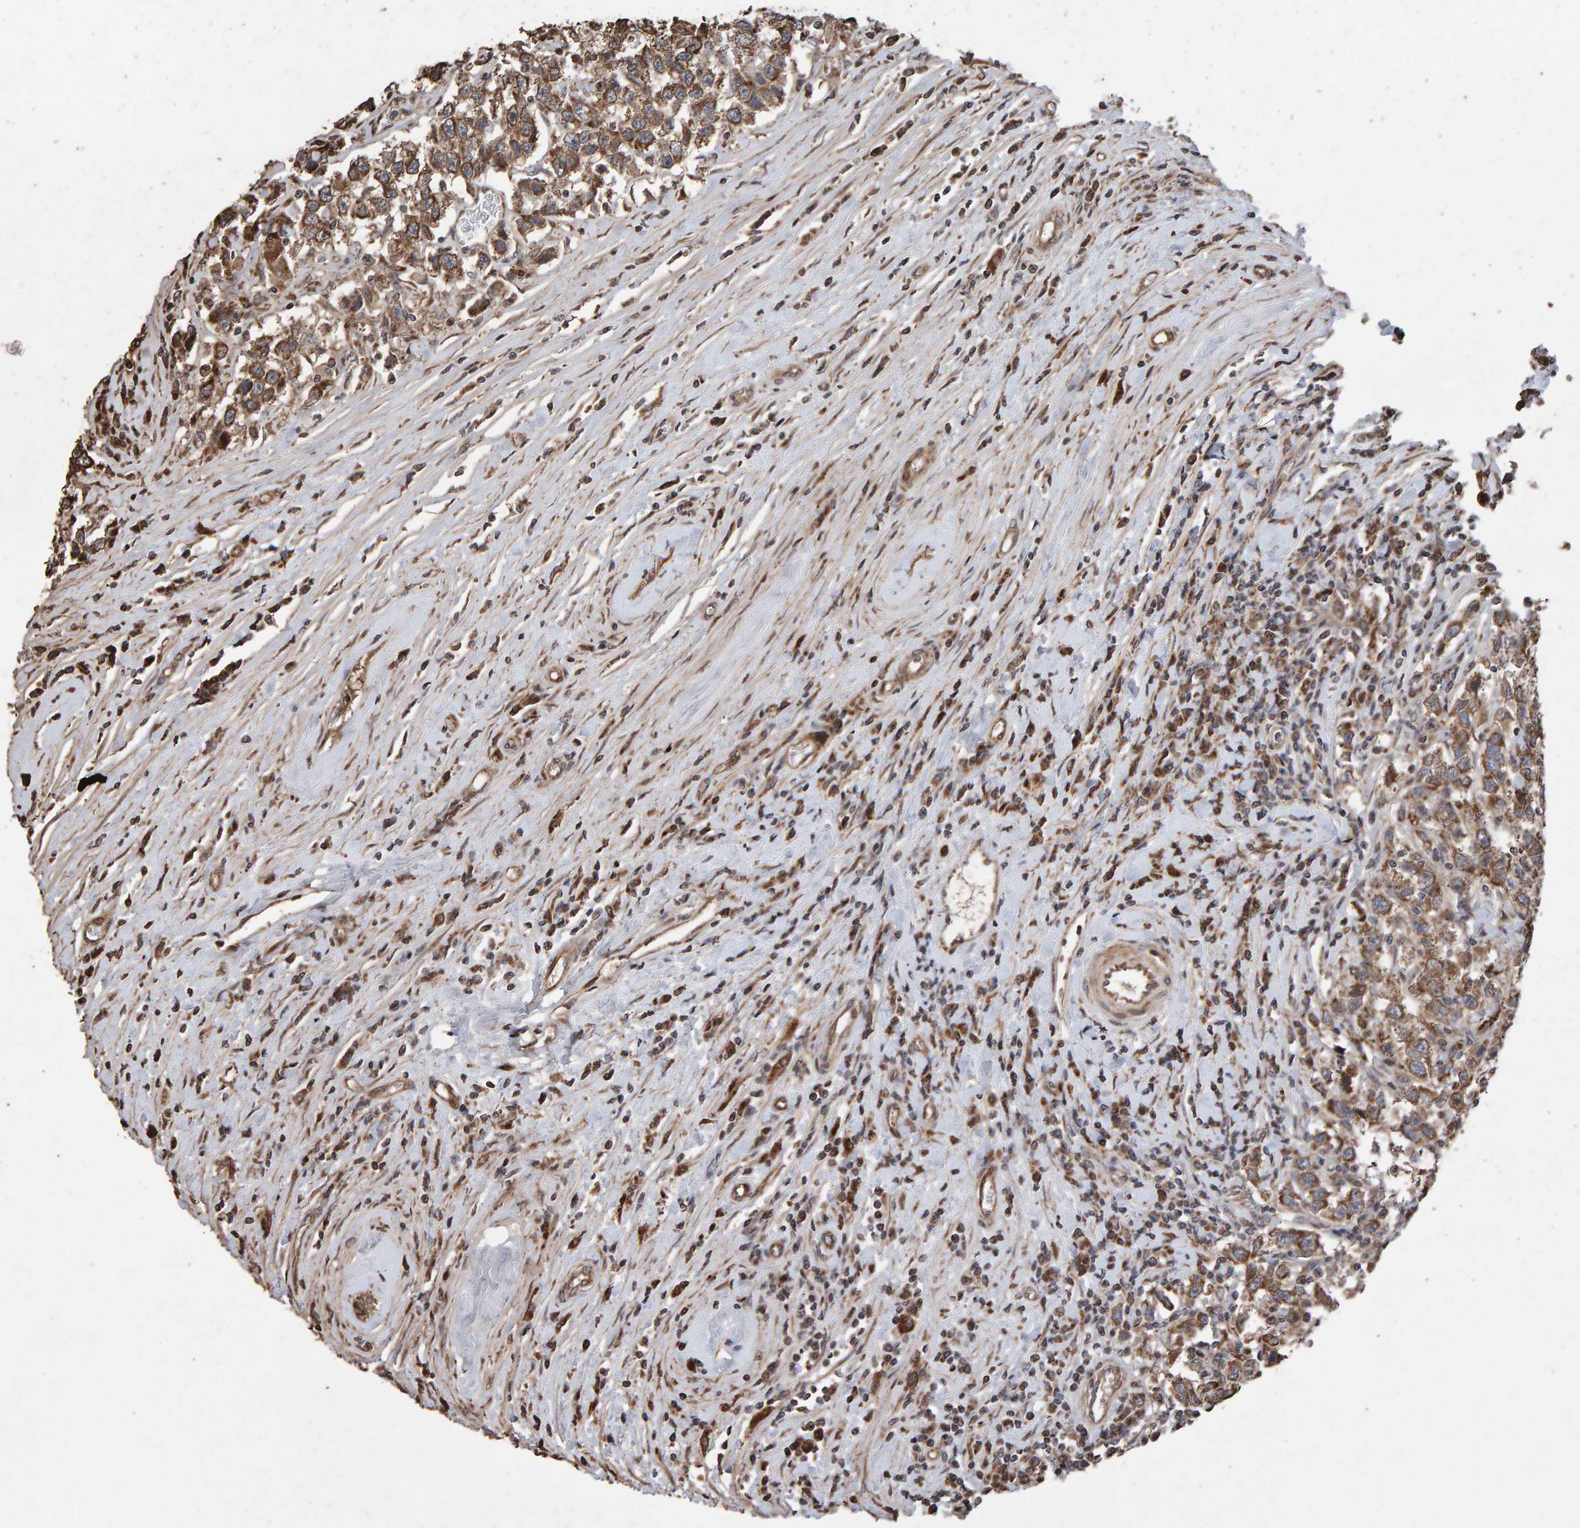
{"staining": {"intensity": "moderate", "quantity": ">75%", "location": "cytoplasmic/membranous"}, "tissue": "testis cancer", "cell_type": "Tumor cells", "image_type": "cancer", "snomed": [{"axis": "morphology", "description": "Seminoma, NOS"}, {"axis": "topography", "description": "Testis"}], "caption": "This is an image of immunohistochemistry (IHC) staining of testis seminoma, which shows moderate staining in the cytoplasmic/membranous of tumor cells.", "gene": "OSBP2", "patient": {"sex": "male", "age": 41}}